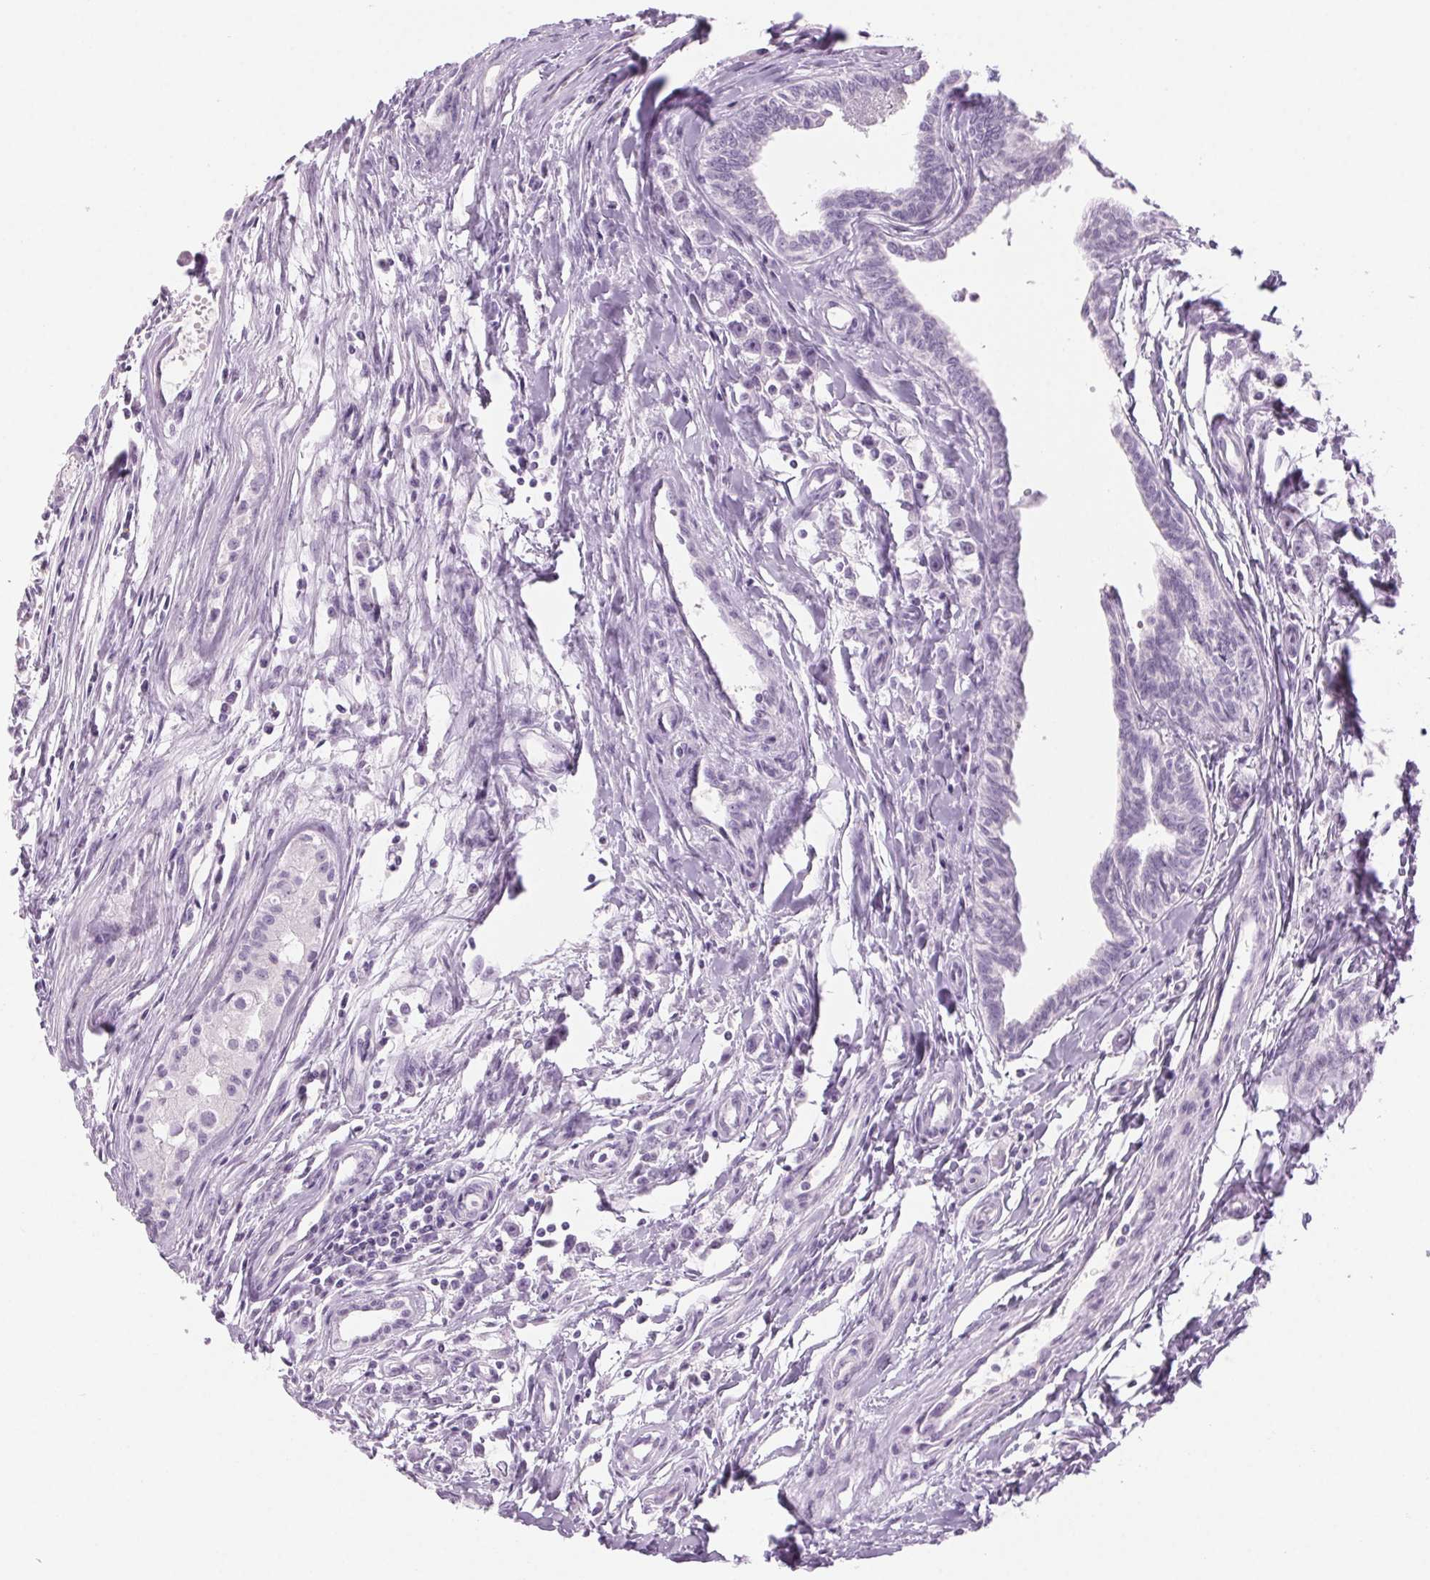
{"staining": {"intensity": "negative", "quantity": "none", "location": "none"}, "tissue": "testis cancer", "cell_type": "Tumor cells", "image_type": "cancer", "snomed": [{"axis": "morphology", "description": "Carcinoma, Embryonal, NOS"}, {"axis": "morphology", "description": "Teratoma, malignant, NOS"}, {"axis": "topography", "description": "Testis"}], "caption": "Immunohistochemical staining of malignant teratoma (testis) reveals no significant staining in tumor cells.", "gene": "LRP2", "patient": {"sex": "male", "age": 24}}